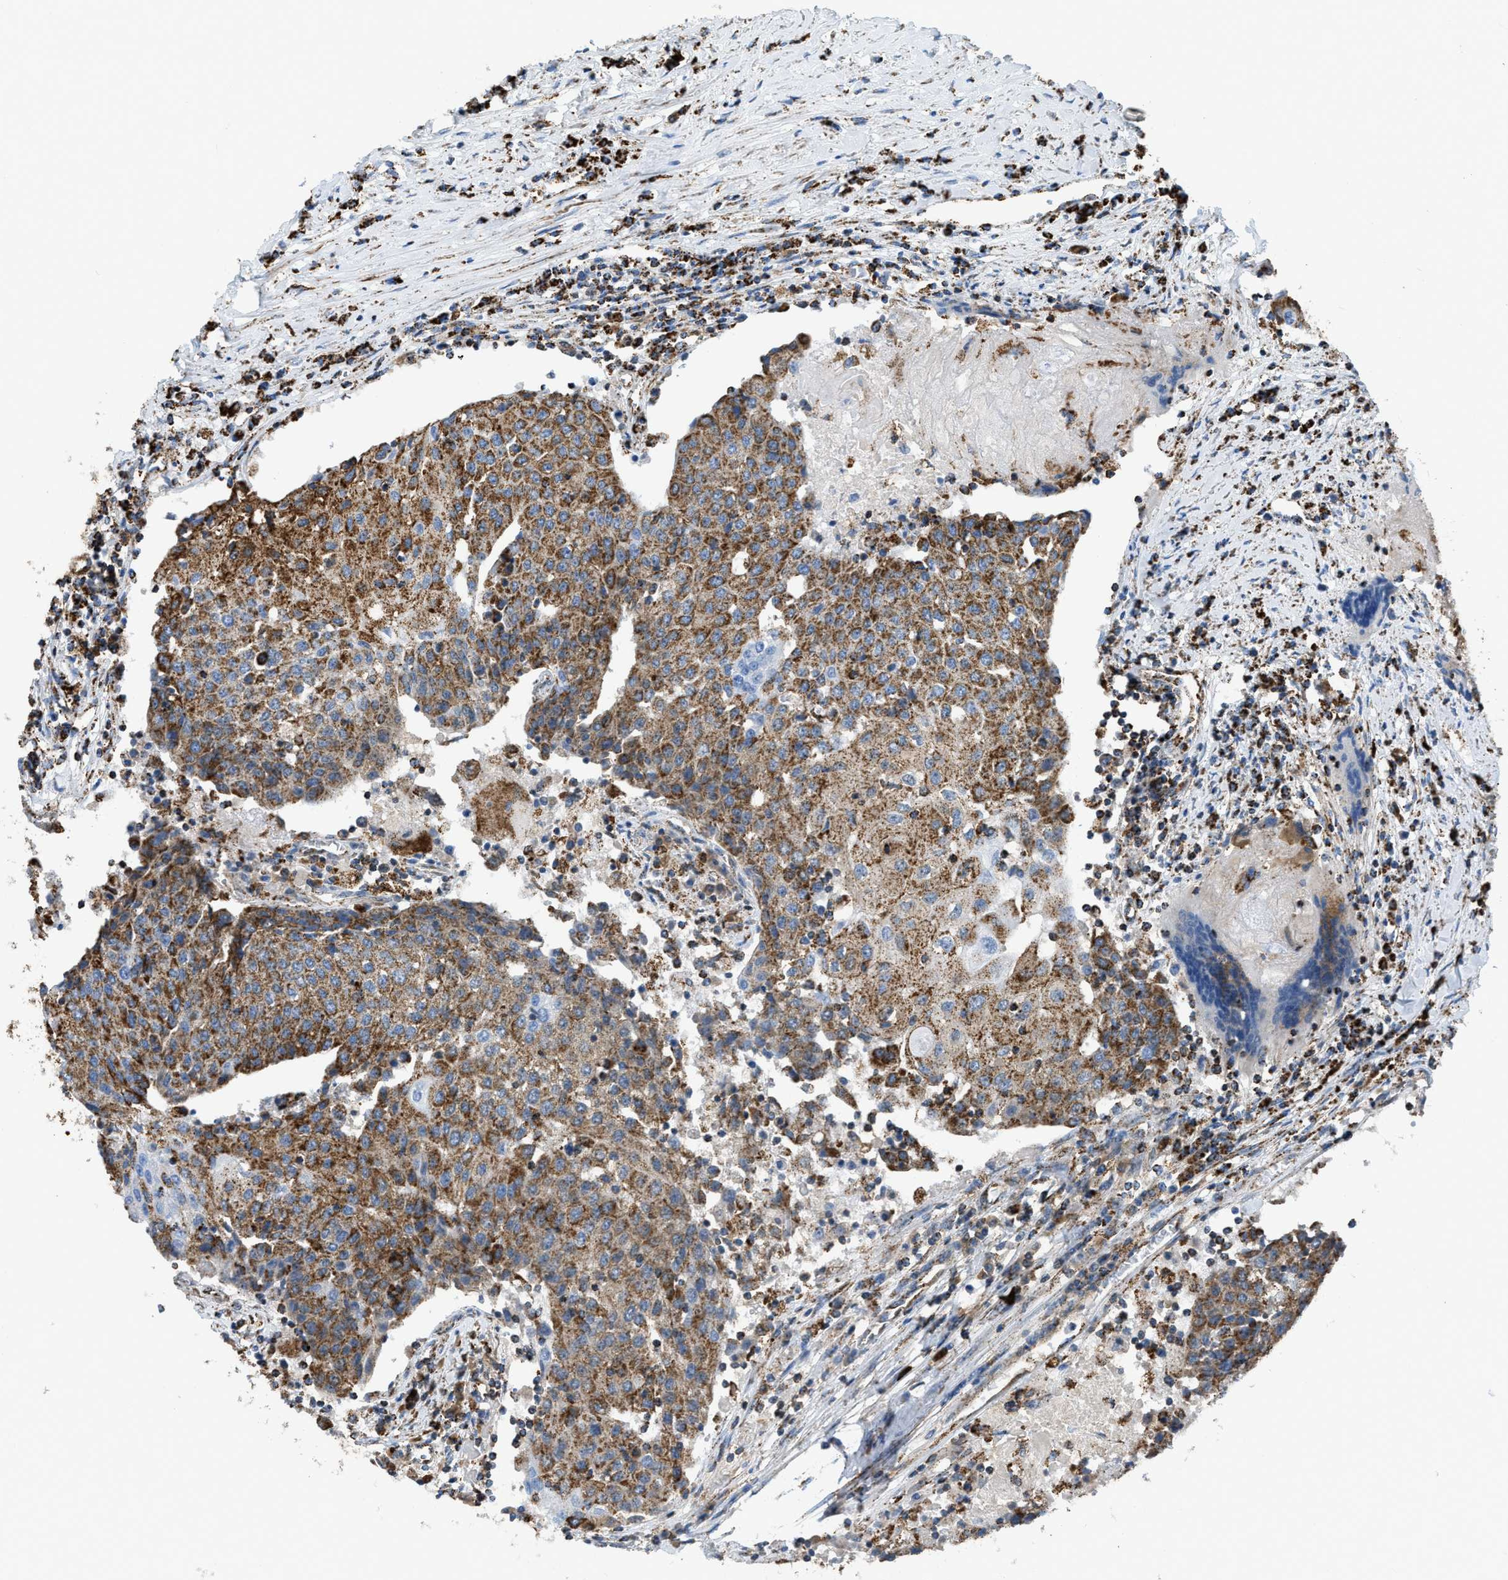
{"staining": {"intensity": "moderate", "quantity": ">75%", "location": "cytoplasmic/membranous"}, "tissue": "urothelial cancer", "cell_type": "Tumor cells", "image_type": "cancer", "snomed": [{"axis": "morphology", "description": "Urothelial carcinoma, High grade"}, {"axis": "topography", "description": "Urinary bladder"}], "caption": "Urothelial cancer stained with a brown dye shows moderate cytoplasmic/membranous positive staining in approximately >75% of tumor cells.", "gene": "ETFB", "patient": {"sex": "female", "age": 85}}